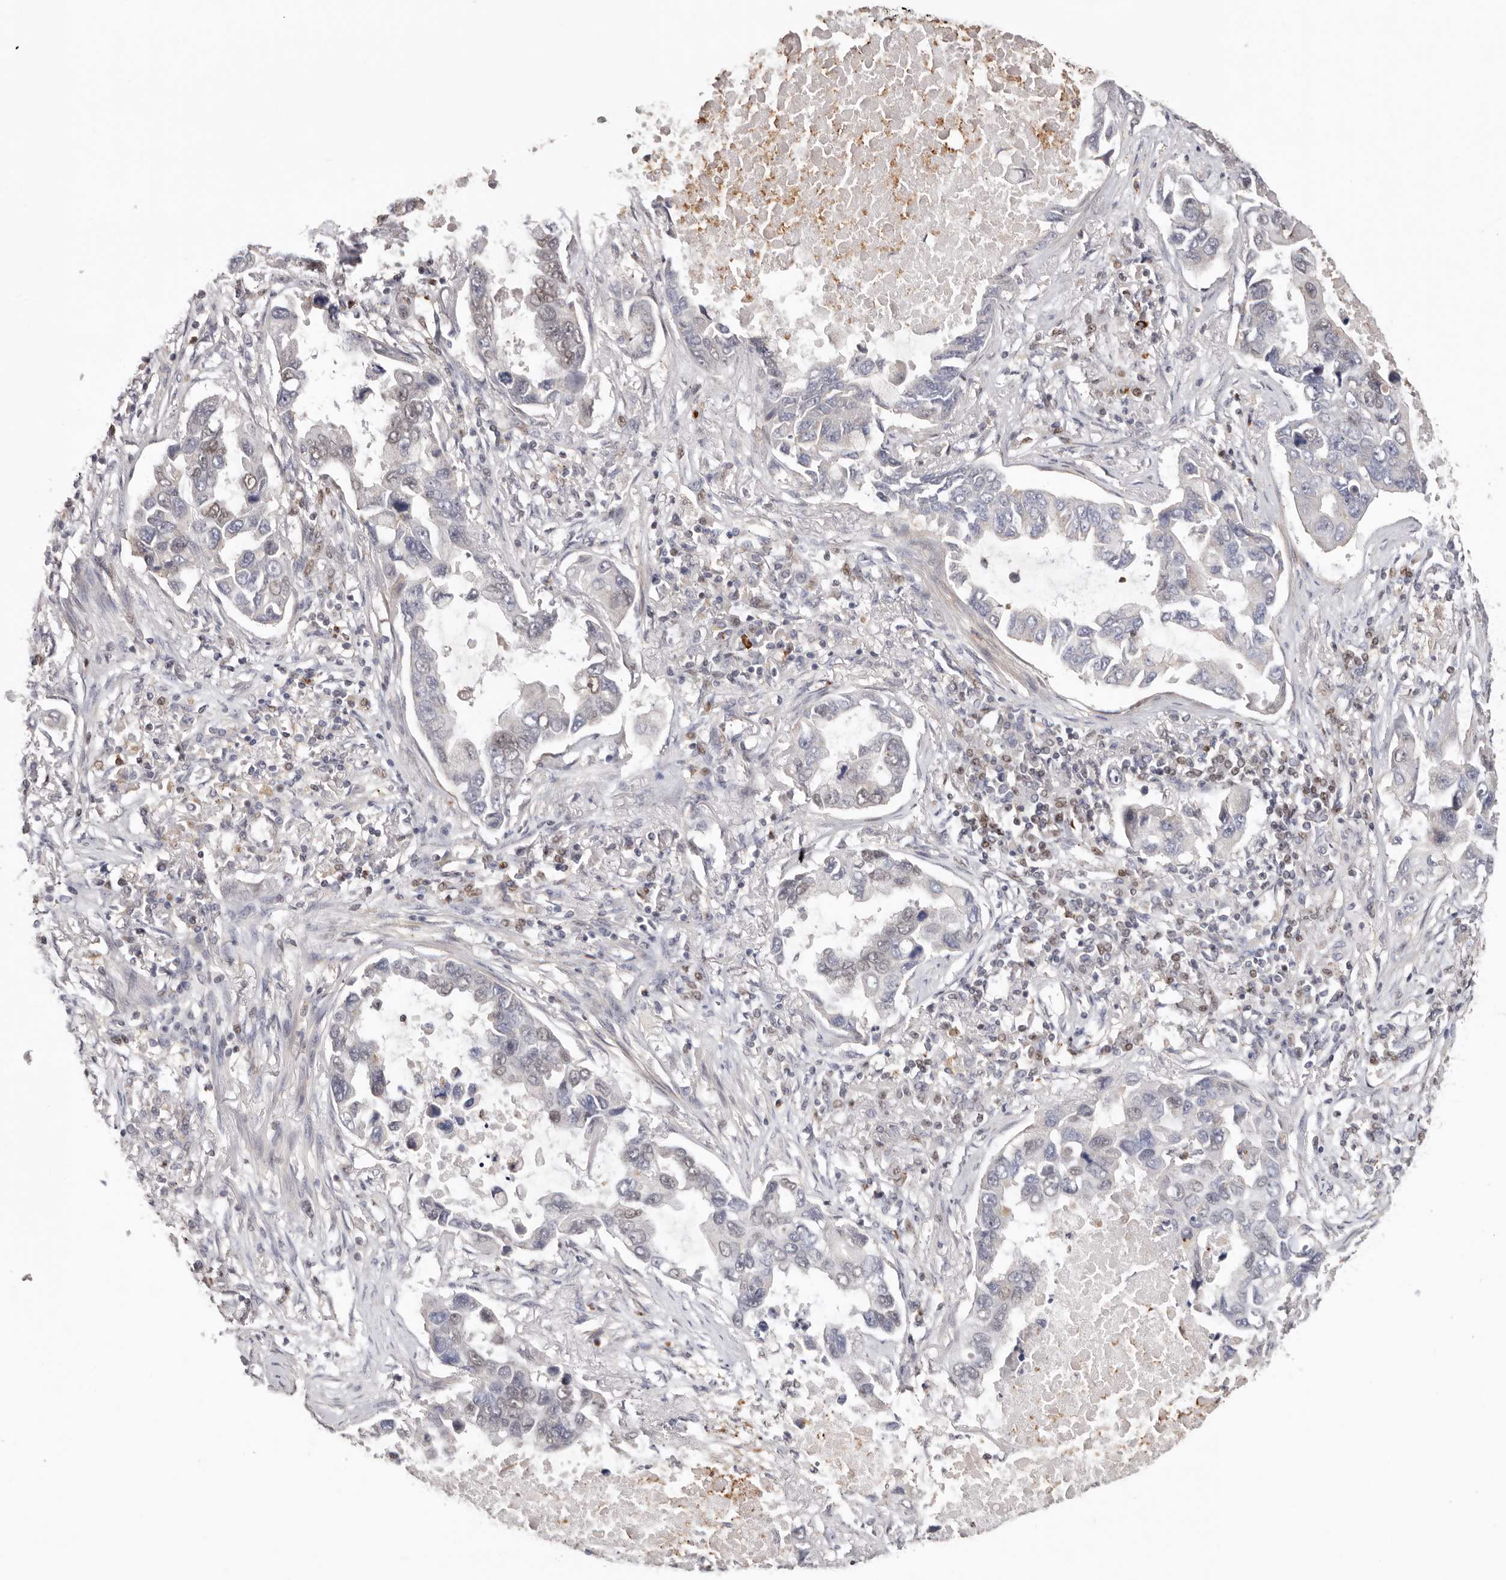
{"staining": {"intensity": "negative", "quantity": "none", "location": "none"}, "tissue": "lung cancer", "cell_type": "Tumor cells", "image_type": "cancer", "snomed": [{"axis": "morphology", "description": "Adenocarcinoma, NOS"}, {"axis": "topography", "description": "Lung"}], "caption": "High power microscopy micrograph of an IHC micrograph of adenocarcinoma (lung), revealing no significant positivity in tumor cells.", "gene": "SMAD7", "patient": {"sex": "male", "age": 64}}